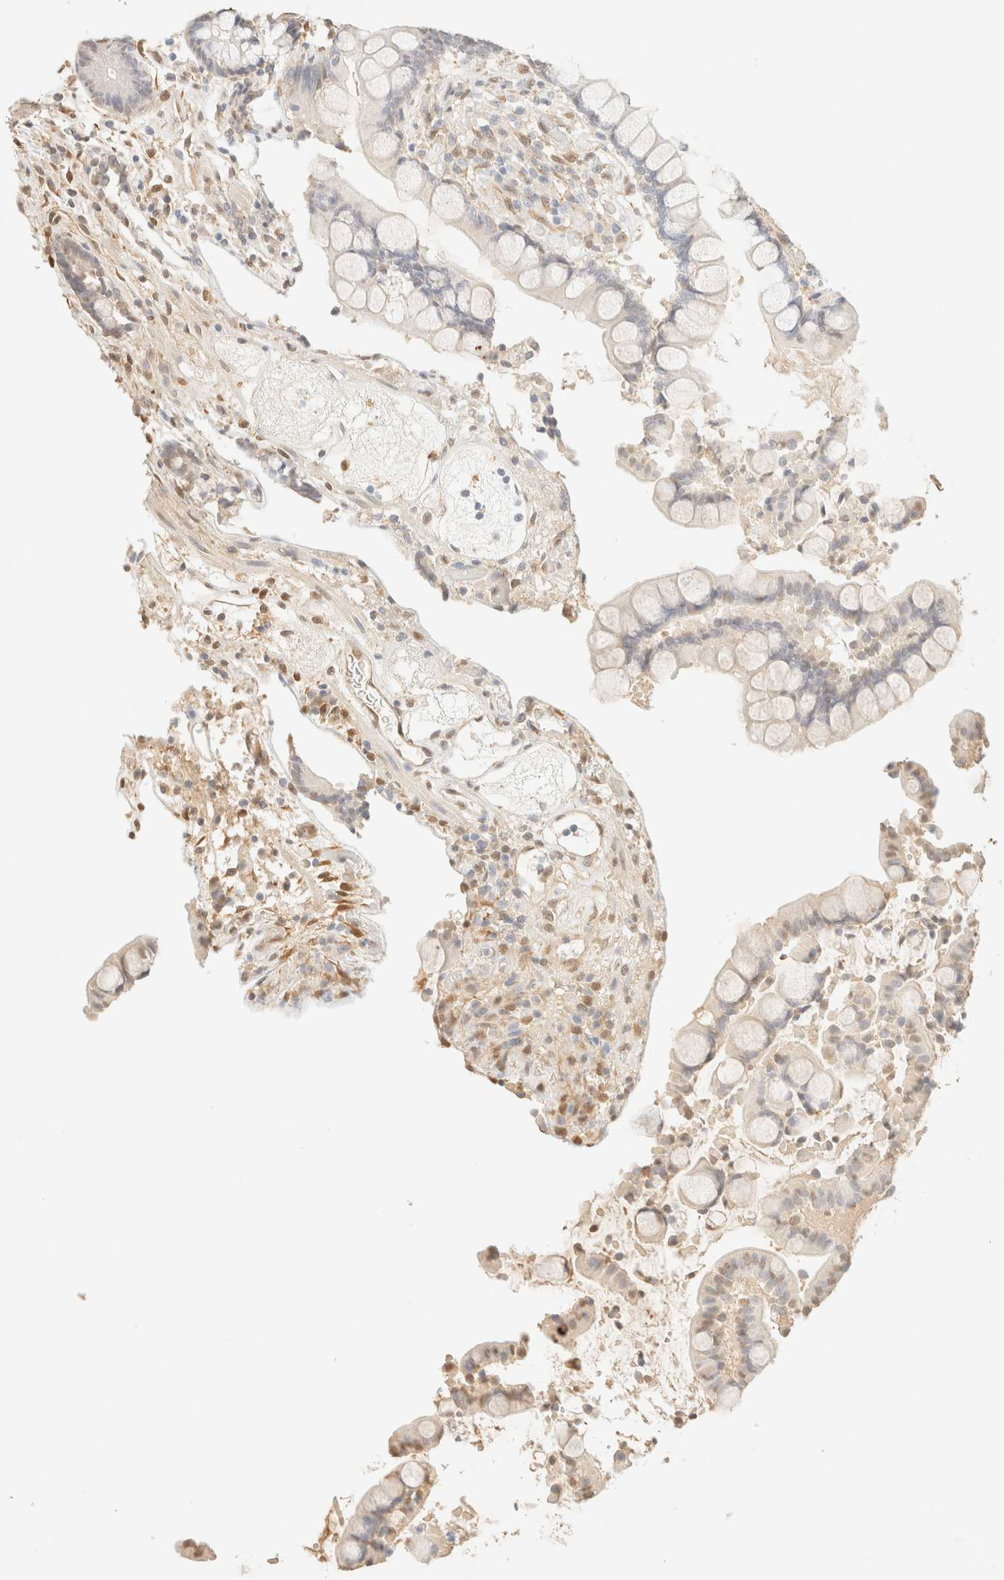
{"staining": {"intensity": "negative", "quantity": "none", "location": "none"}, "tissue": "colon", "cell_type": "Endothelial cells", "image_type": "normal", "snomed": [{"axis": "morphology", "description": "Normal tissue, NOS"}, {"axis": "topography", "description": "Colon"}], "caption": "The photomicrograph displays no staining of endothelial cells in normal colon.", "gene": "S100A13", "patient": {"sex": "male", "age": 73}}